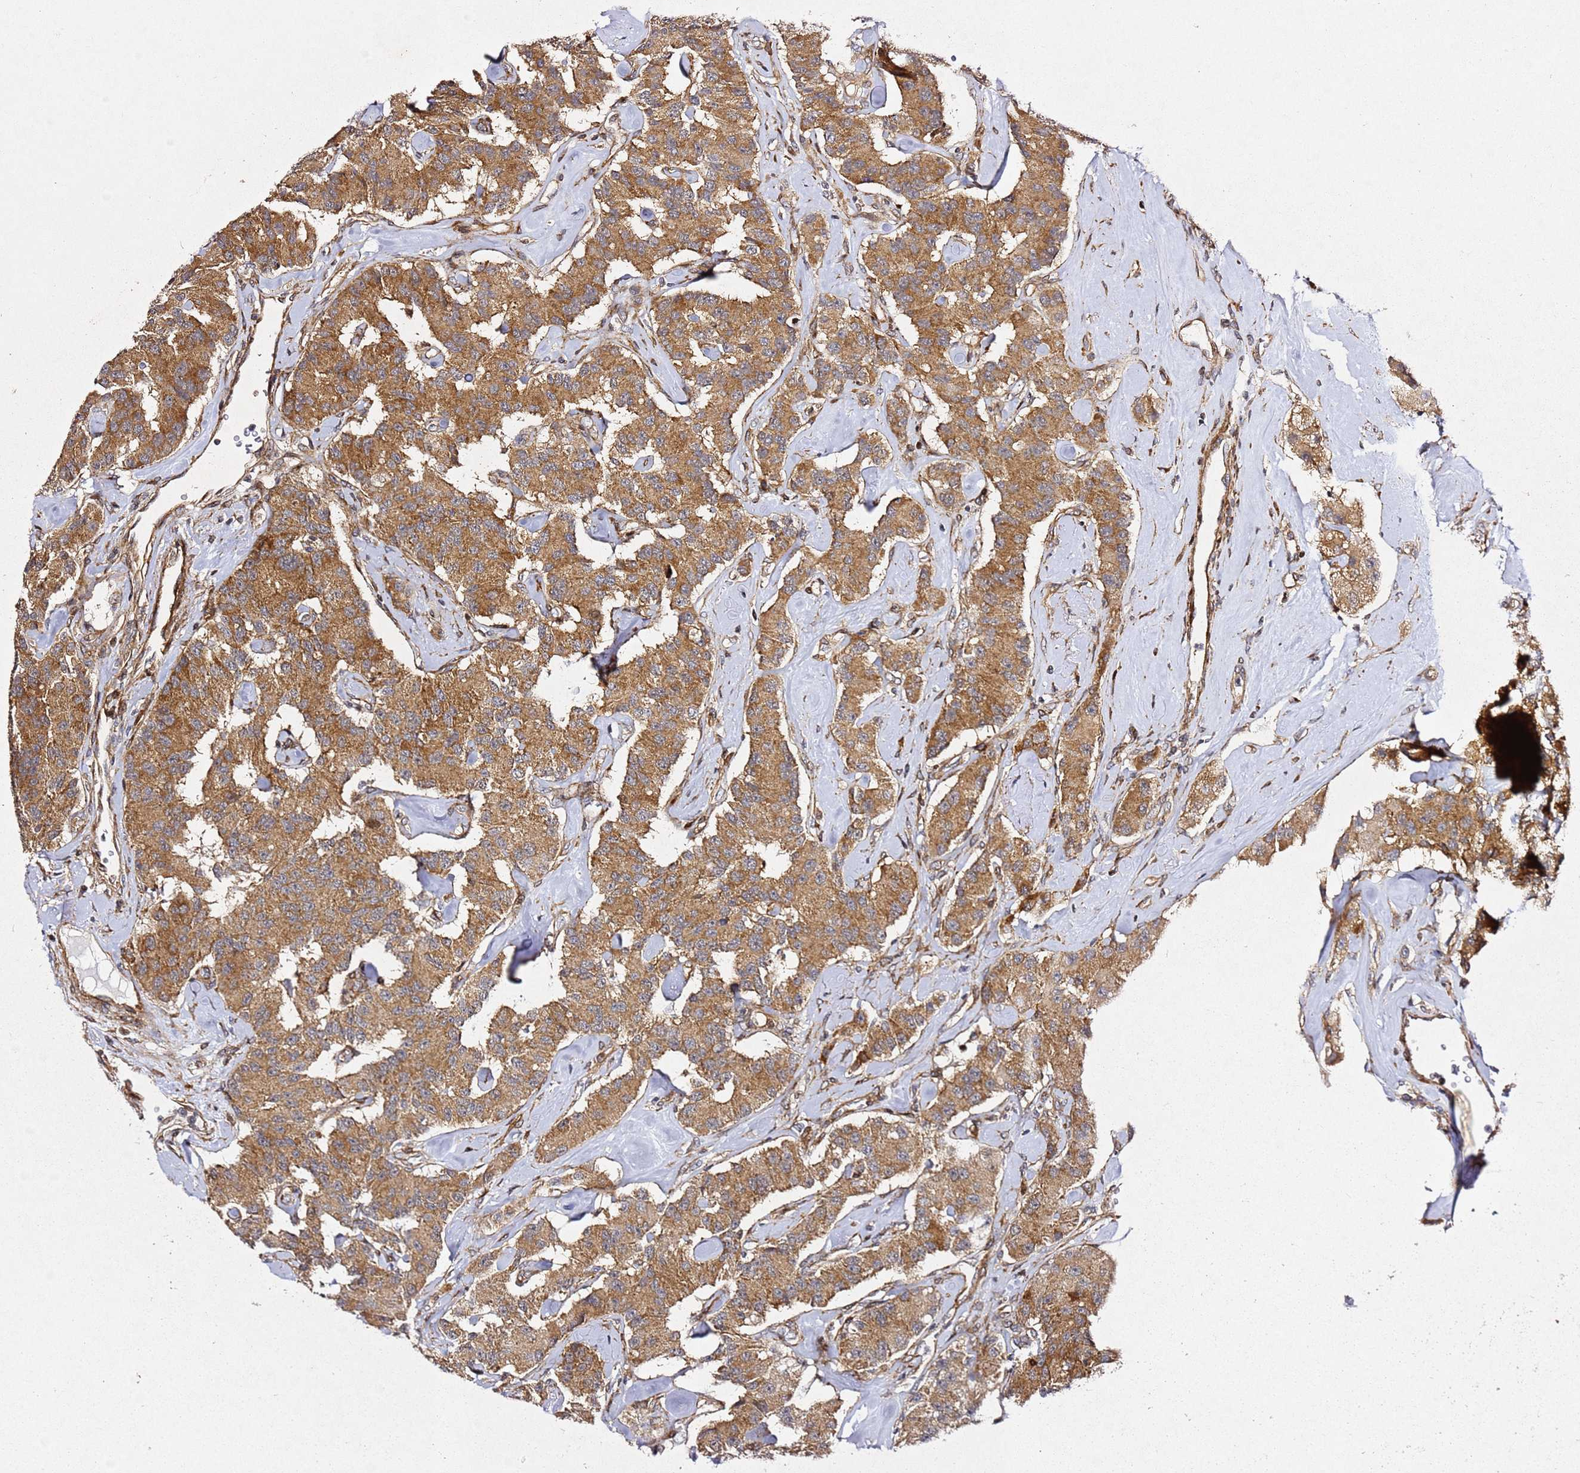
{"staining": {"intensity": "moderate", "quantity": ">75%", "location": "cytoplasmic/membranous"}, "tissue": "carcinoid", "cell_type": "Tumor cells", "image_type": "cancer", "snomed": [{"axis": "morphology", "description": "Carcinoid, malignant, NOS"}, {"axis": "topography", "description": "Pancreas"}], "caption": "Human carcinoid (malignant) stained with a protein marker displays moderate staining in tumor cells.", "gene": "ZNF296", "patient": {"sex": "male", "age": 41}}